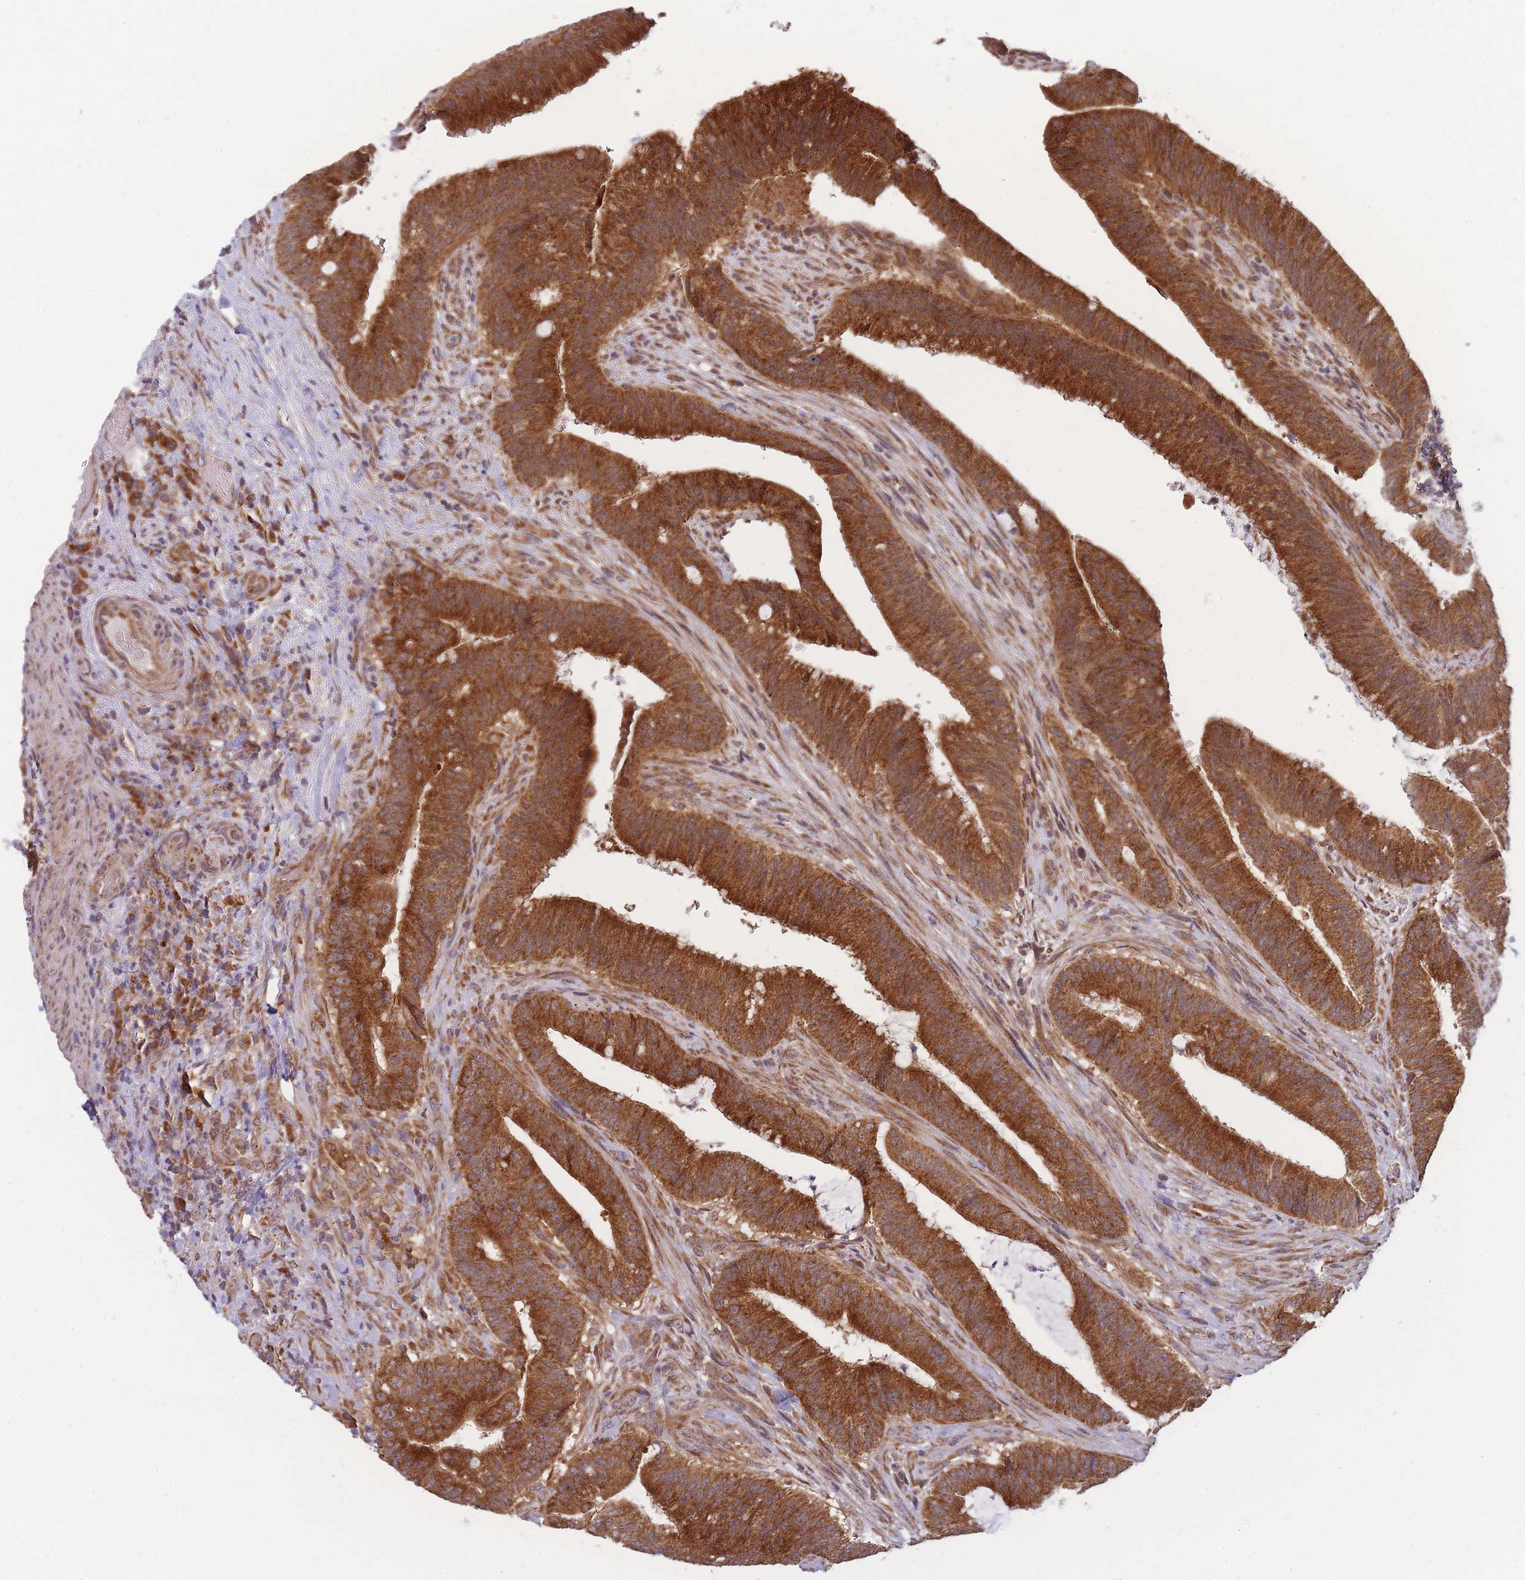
{"staining": {"intensity": "strong", "quantity": ">75%", "location": "cytoplasmic/membranous"}, "tissue": "colorectal cancer", "cell_type": "Tumor cells", "image_type": "cancer", "snomed": [{"axis": "morphology", "description": "Adenocarcinoma, NOS"}, {"axis": "topography", "description": "Colon"}], "caption": "Colorectal adenocarcinoma was stained to show a protein in brown. There is high levels of strong cytoplasmic/membranous expression in about >75% of tumor cells.", "gene": "MRPL23", "patient": {"sex": "female", "age": 43}}